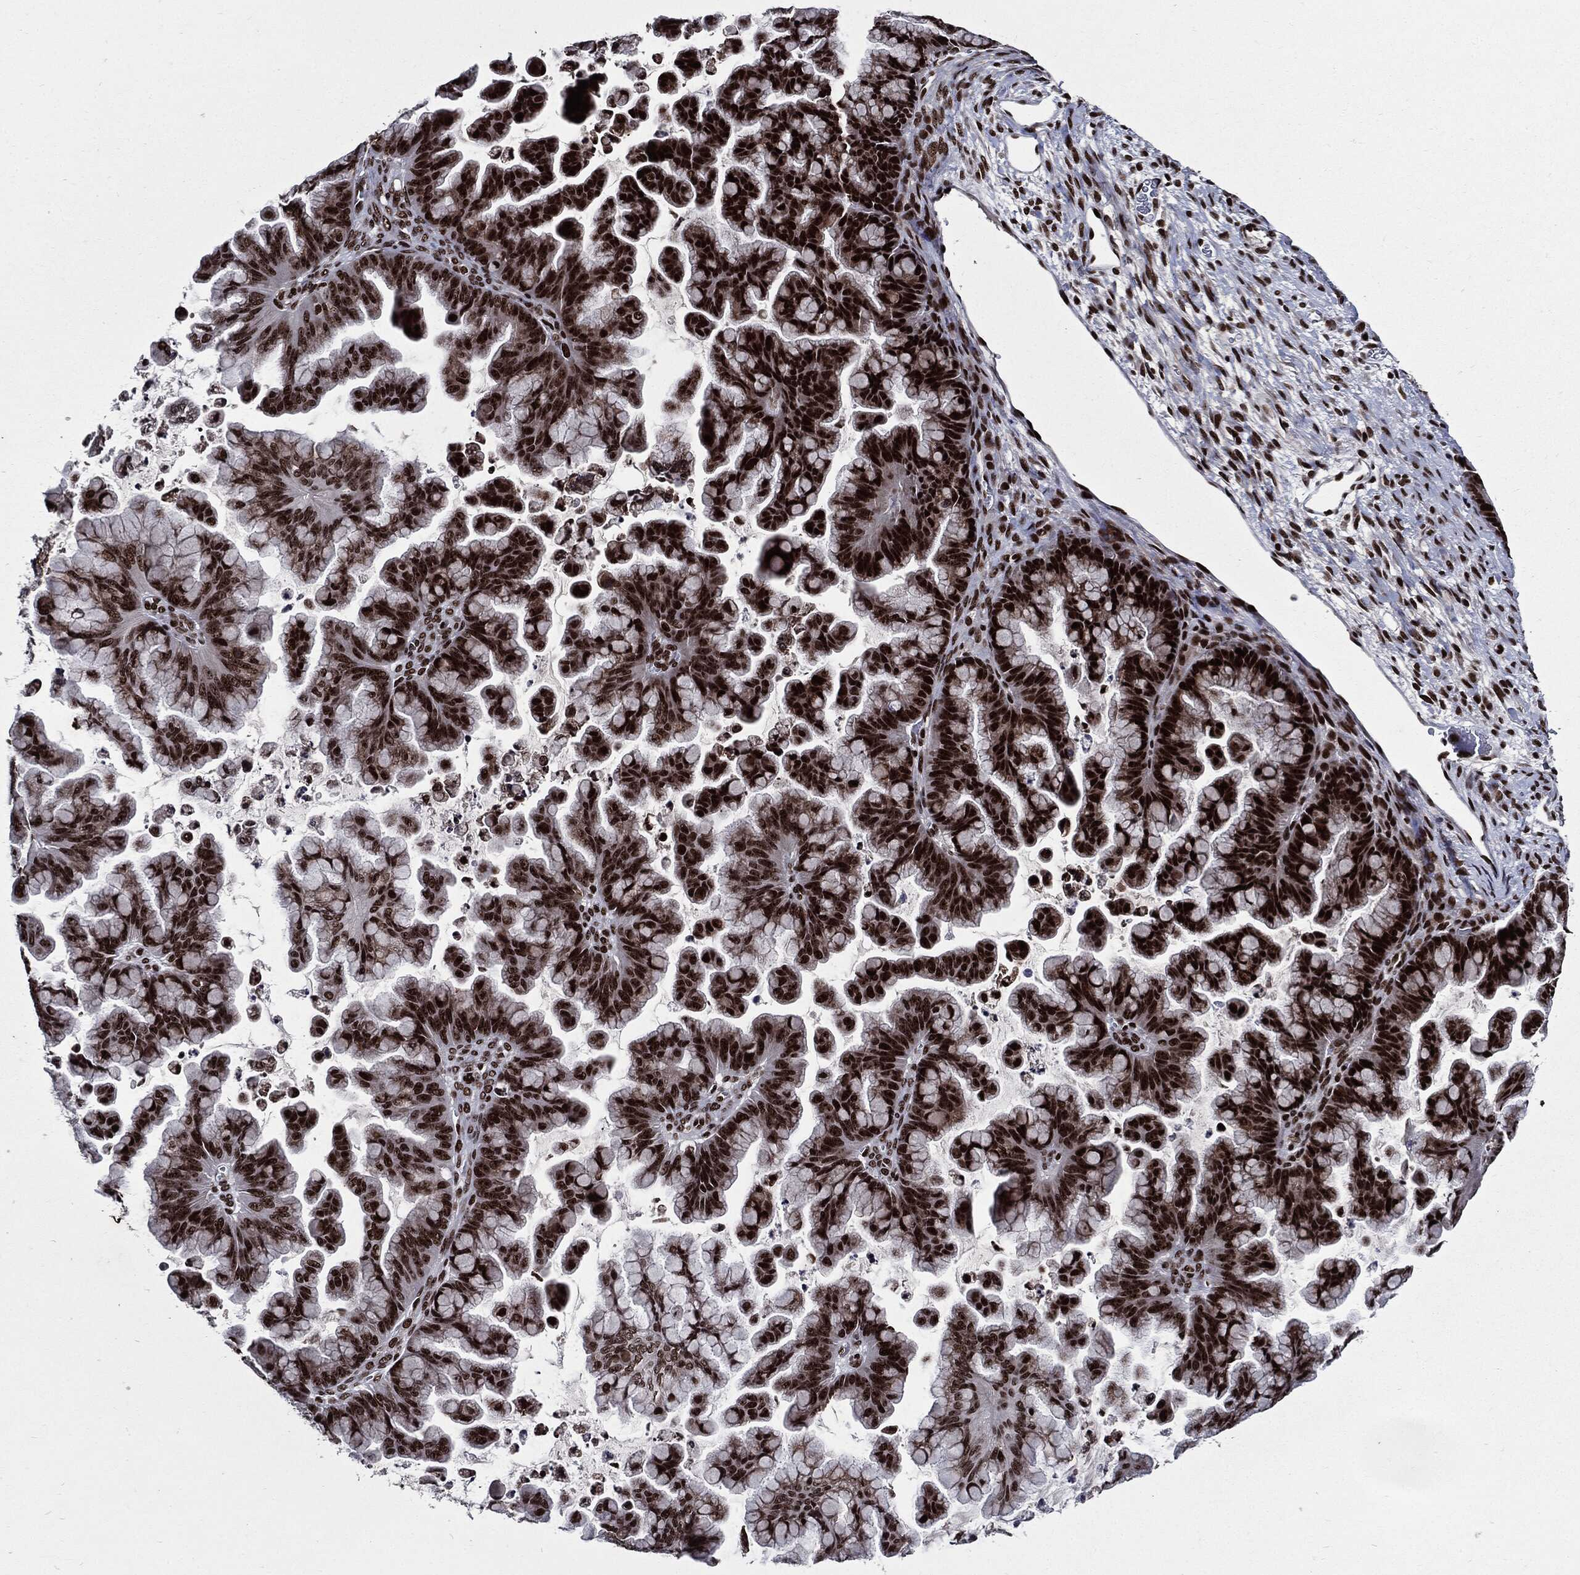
{"staining": {"intensity": "strong", "quantity": ">75%", "location": "nuclear"}, "tissue": "ovarian cancer", "cell_type": "Tumor cells", "image_type": "cancer", "snomed": [{"axis": "morphology", "description": "Cystadenocarcinoma, mucinous, NOS"}, {"axis": "topography", "description": "Ovary"}], "caption": "Mucinous cystadenocarcinoma (ovarian) tissue demonstrates strong nuclear expression in approximately >75% of tumor cells The staining was performed using DAB, with brown indicating positive protein expression. Nuclei are stained blue with hematoxylin.", "gene": "ZFP91", "patient": {"sex": "female", "age": 67}}